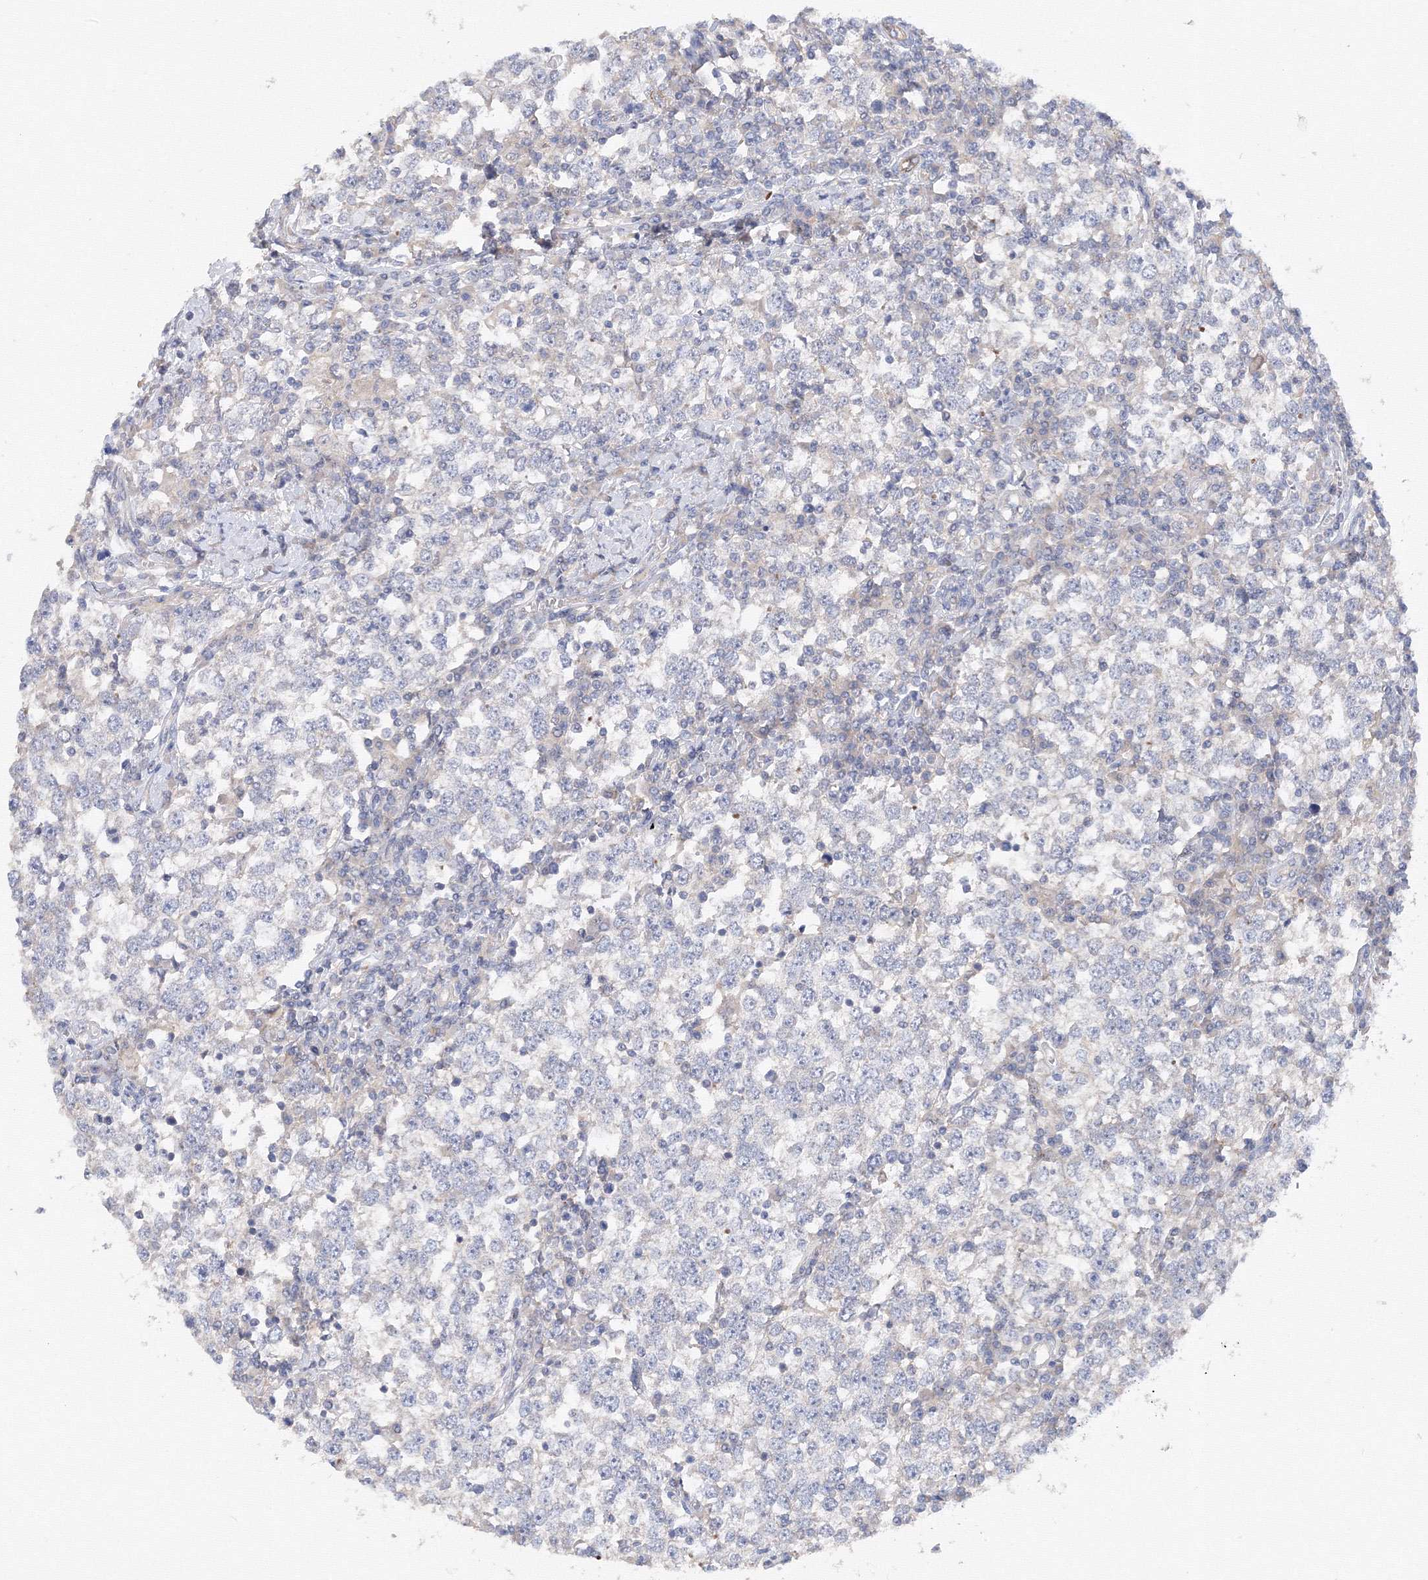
{"staining": {"intensity": "negative", "quantity": "none", "location": "none"}, "tissue": "testis cancer", "cell_type": "Tumor cells", "image_type": "cancer", "snomed": [{"axis": "morphology", "description": "Seminoma, NOS"}, {"axis": "topography", "description": "Testis"}], "caption": "This is an IHC image of human seminoma (testis). There is no expression in tumor cells.", "gene": "DIS3L2", "patient": {"sex": "male", "age": 65}}